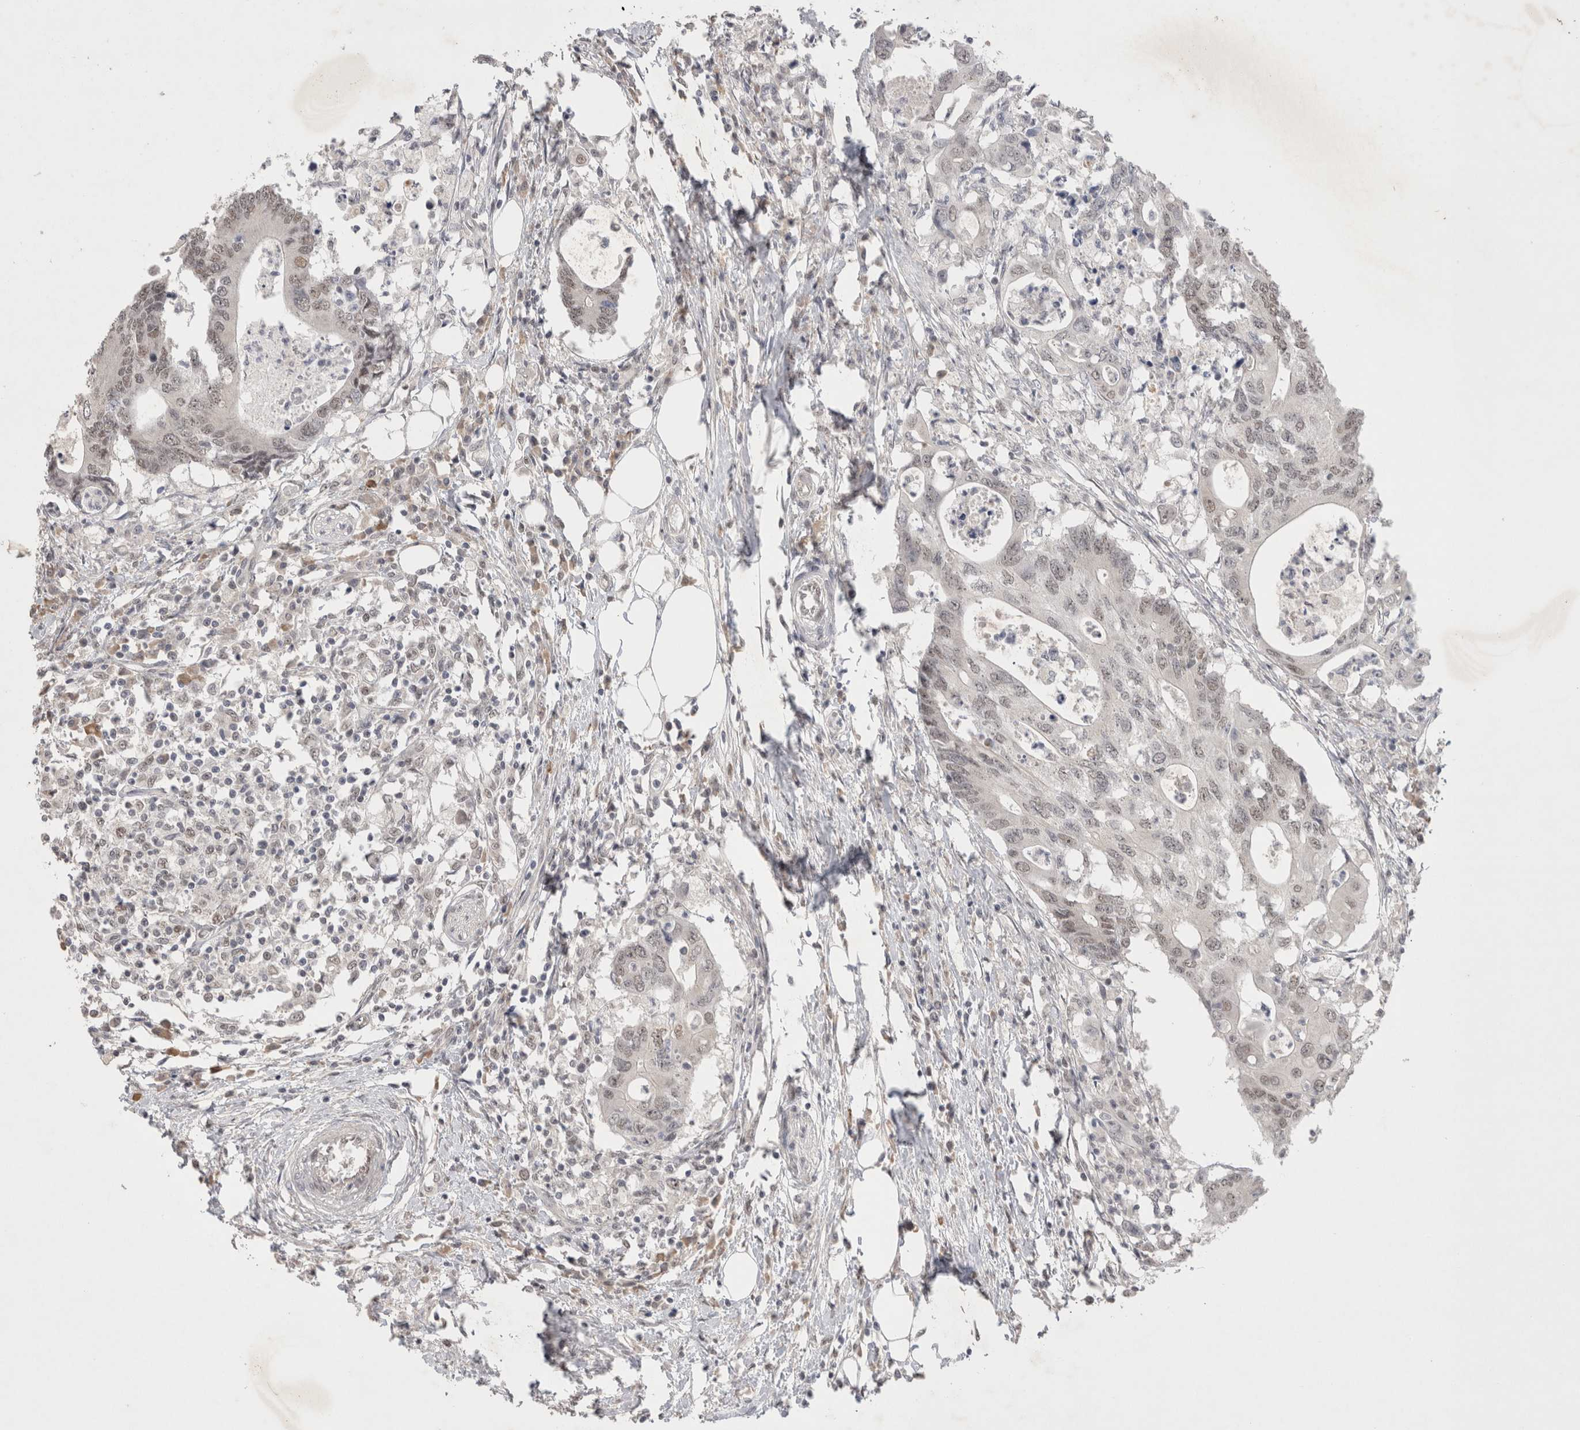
{"staining": {"intensity": "weak", "quantity": "<25%", "location": "nuclear"}, "tissue": "colorectal cancer", "cell_type": "Tumor cells", "image_type": "cancer", "snomed": [{"axis": "morphology", "description": "Adenocarcinoma, NOS"}, {"axis": "topography", "description": "Colon"}], "caption": "The histopathology image reveals no staining of tumor cells in colorectal cancer.", "gene": "RECQL4", "patient": {"sex": "male", "age": 71}}